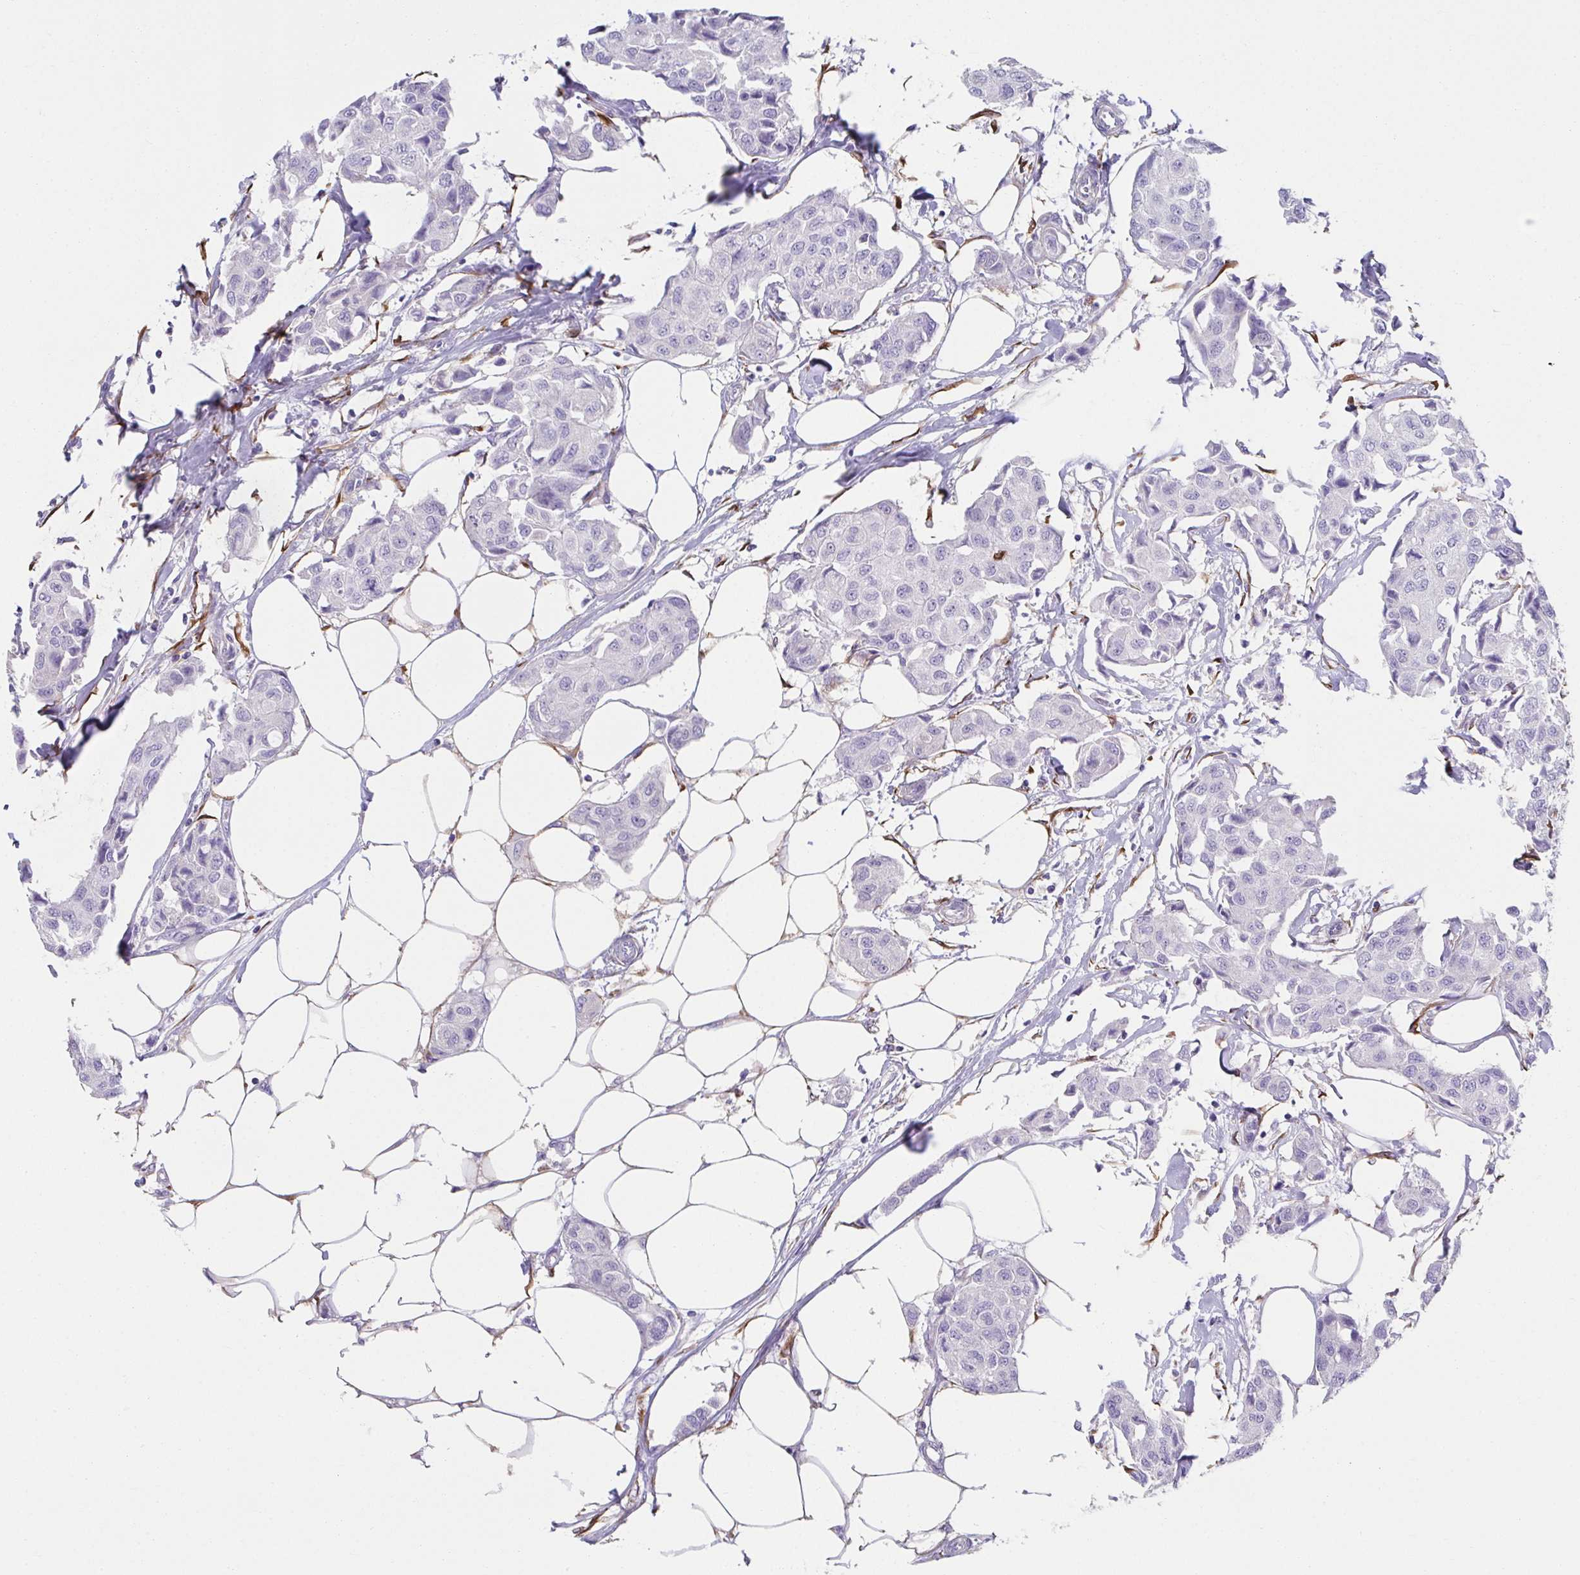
{"staining": {"intensity": "negative", "quantity": "none", "location": "none"}, "tissue": "breast cancer", "cell_type": "Tumor cells", "image_type": "cancer", "snomed": [{"axis": "morphology", "description": "Duct carcinoma"}, {"axis": "topography", "description": "Breast"}, {"axis": "topography", "description": "Lymph node"}], "caption": "Immunohistochemical staining of human breast cancer displays no significant expression in tumor cells.", "gene": "CXCR1", "patient": {"sex": "female", "age": 80}}